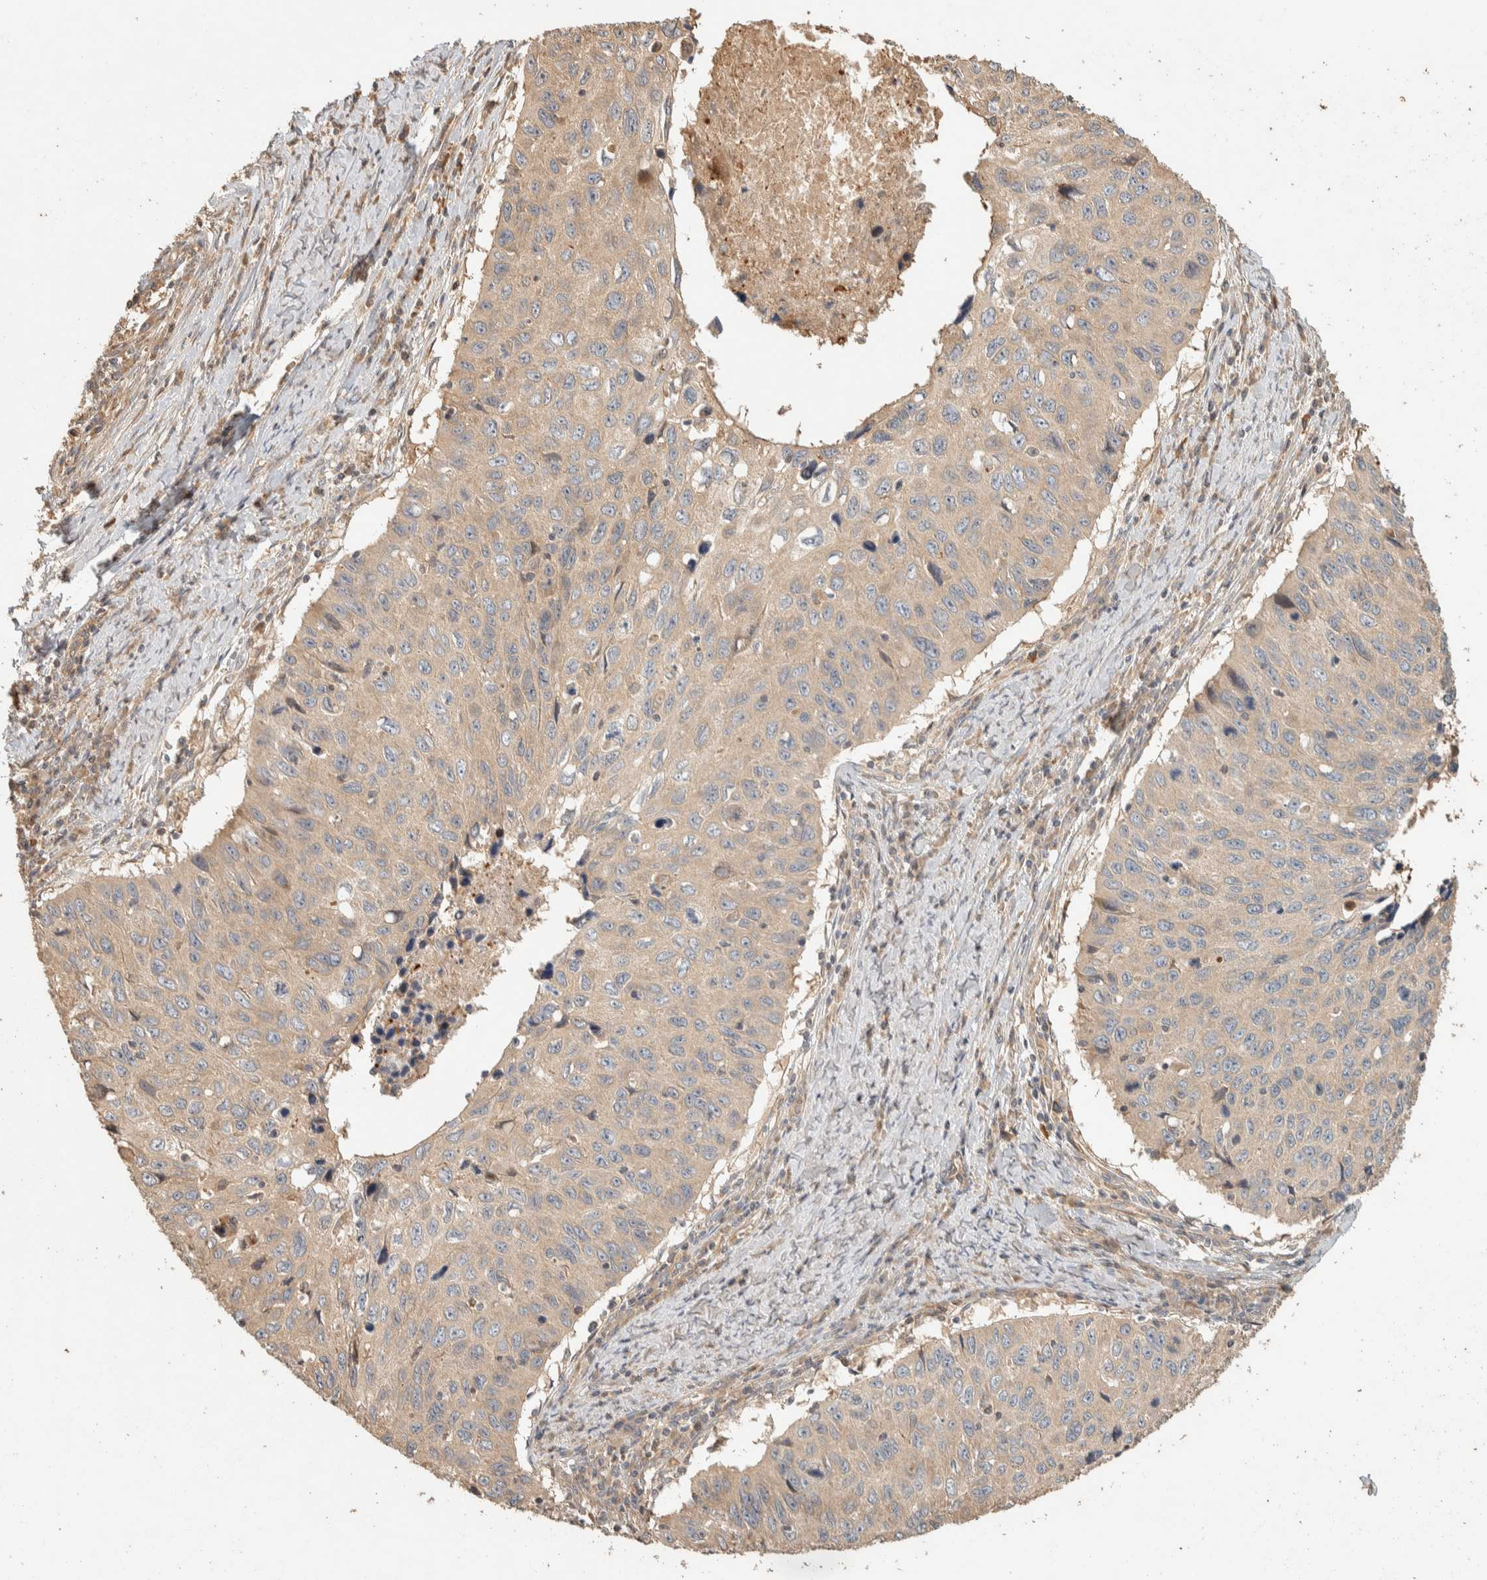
{"staining": {"intensity": "weak", "quantity": "25%-75%", "location": "cytoplasmic/membranous"}, "tissue": "cervical cancer", "cell_type": "Tumor cells", "image_type": "cancer", "snomed": [{"axis": "morphology", "description": "Squamous cell carcinoma, NOS"}, {"axis": "topography", "description": "Cervix"}], "caption": "The micrograph exhibits immunohistochemical staining of squamous cell carcinoma (cervical). There is weak cytoplasmic/membranous staining is seen in about 25%-75% of tumor cells. The staining is performed using DAB (3,3'-diaminobenzidine) brown chromogen to label protein expression. The nuclei are counter-stained blue using hematoxylin.", "gene": "EXOC7", "patient": {"sex": "female", "age": 53}}